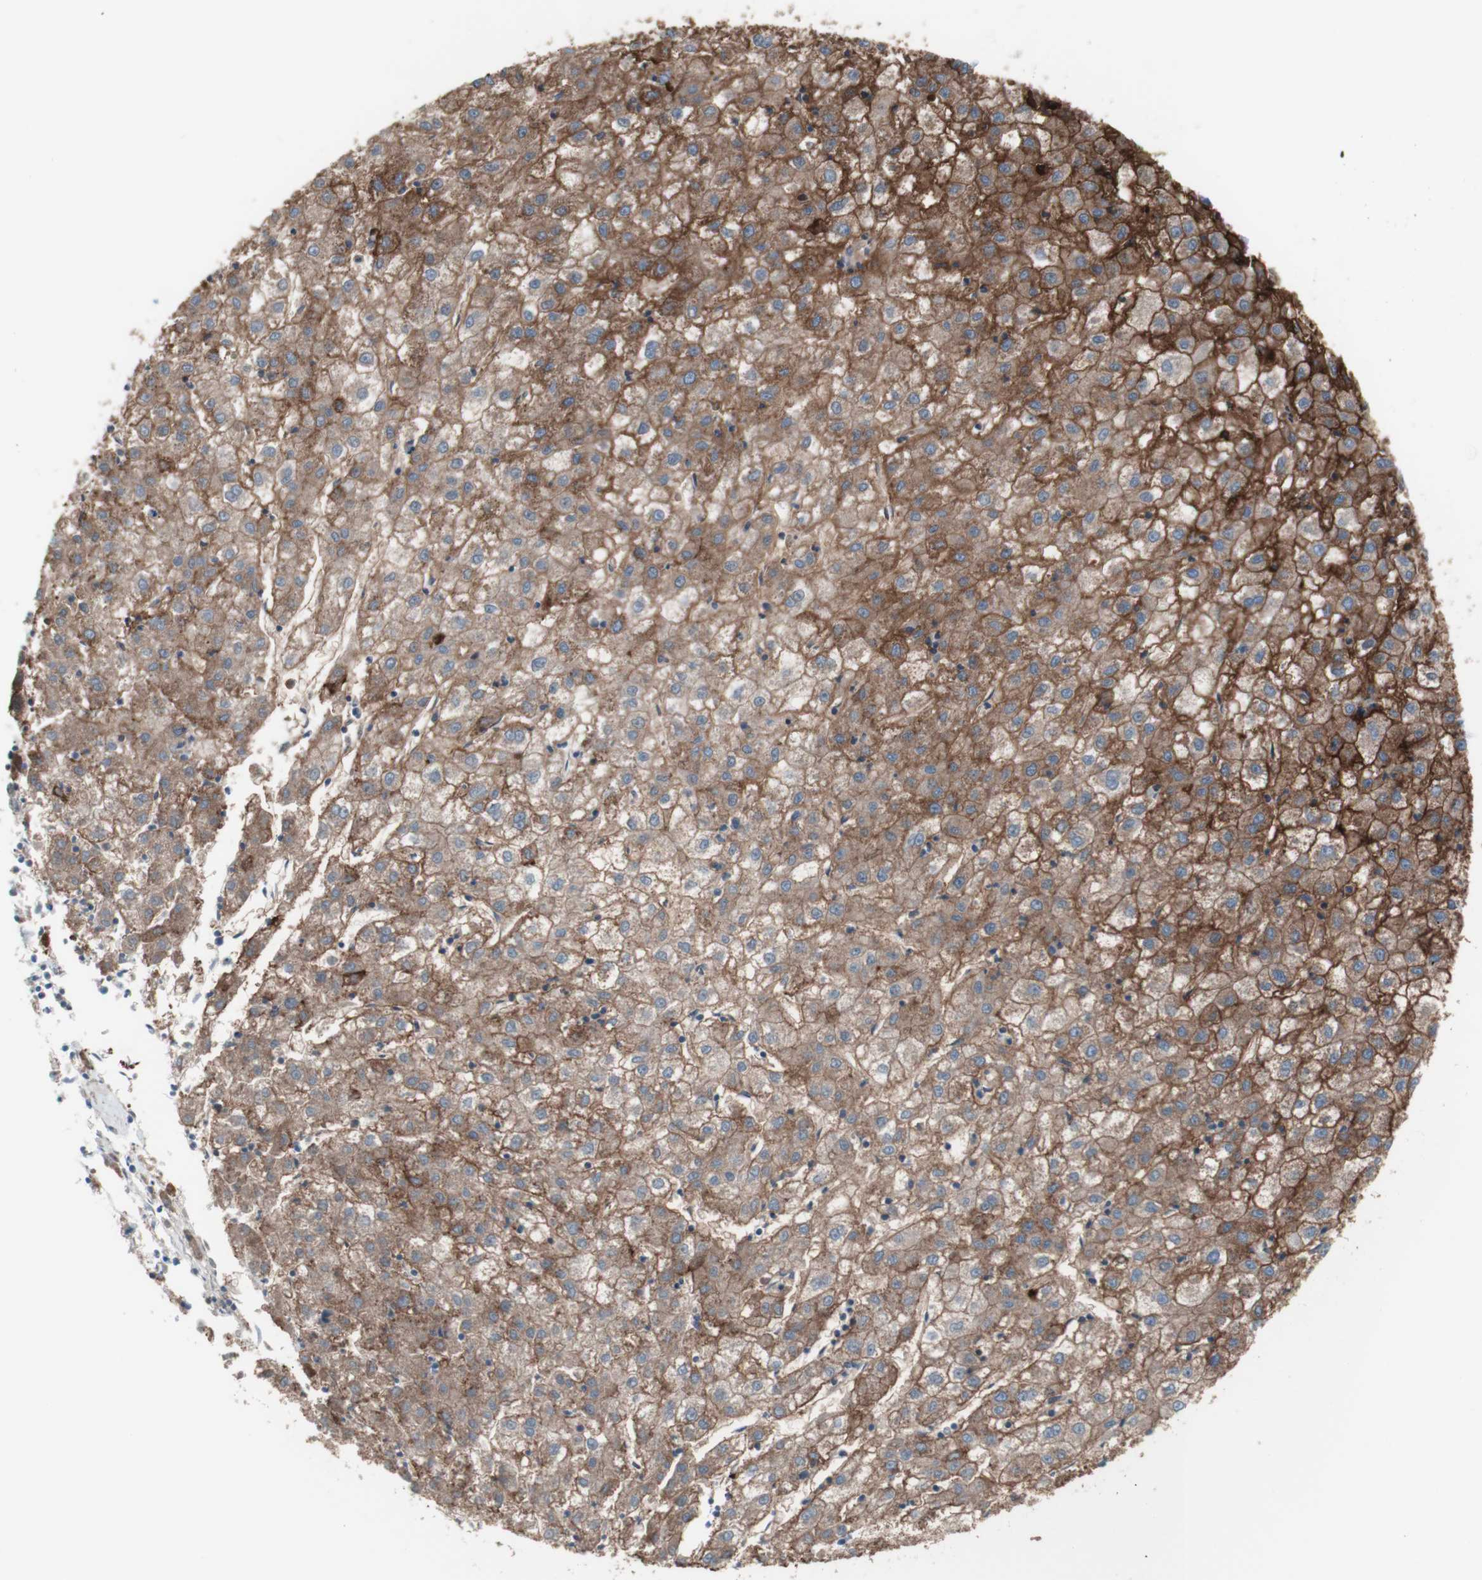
{"staining": {"intensity": "strong", "quantity": ">75%", "location": "cytoplasmic/membranous"}, "tissue": "liver cancer", "cell_type": "Tumor cells", "image_type": "cancer", "snomed": [{"axis": "morphology", "description": "Carcinoma, Hepatocellular, NOS"}, {"axis": "topography", "description": "Liver"}], "caption": "Immunohistochemistry (DAB (3,3'-diaminobenzidine)) staining of human liver hepatocellular carcinoma reveals strong cytoplasmic/membranous protein positivity in about >75% of tumor cells. Using DAB (3,3'-diaminobenzidine) (brown) and hematoxylin (blue) stains, captured at high magnification using brightfield microscopy.", "gene": "CD46", "patient": {"sex": "male", "age": 72}}